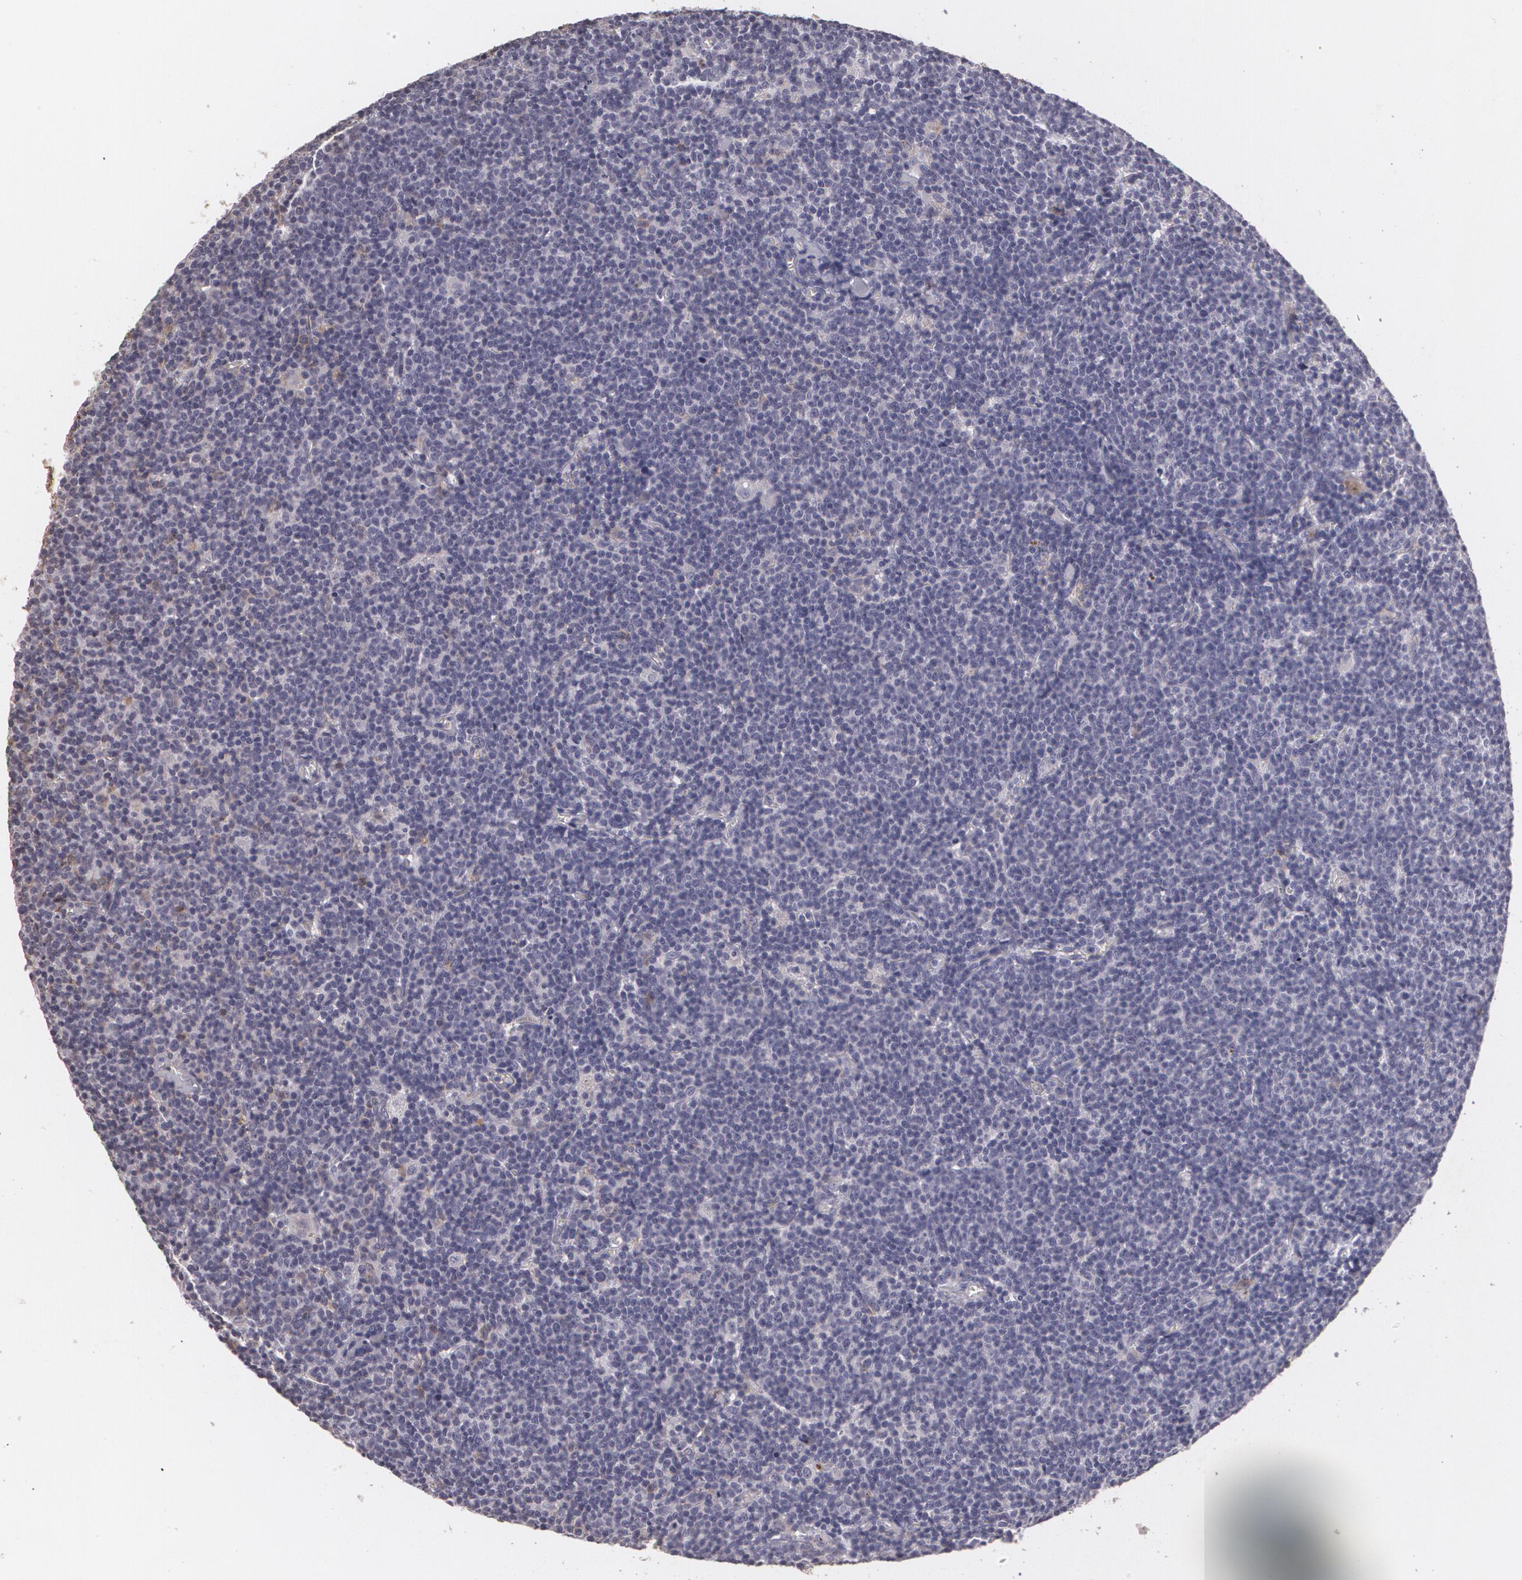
{"staining": {"intensity": "negative", "quantity": "none", "location": "none"}, "tissue": "lymphoma", "cell_type": "Tumor cells", "image_type": "cancer", "snomed": [{"axis": "morphology", "description": "Malignant lymphoma, non-Hodgkin's type, Low grade"}, {"axis": "topography", "description": "Lymph node"}], "caption": "DAB (3,3'-diaminobenzidine) immunohistochemical staining of lymphoma demonstrates no significant staining in tumor cells.", "gene": "KCNA4", "patient": {"sex": "male", "age": 65}}